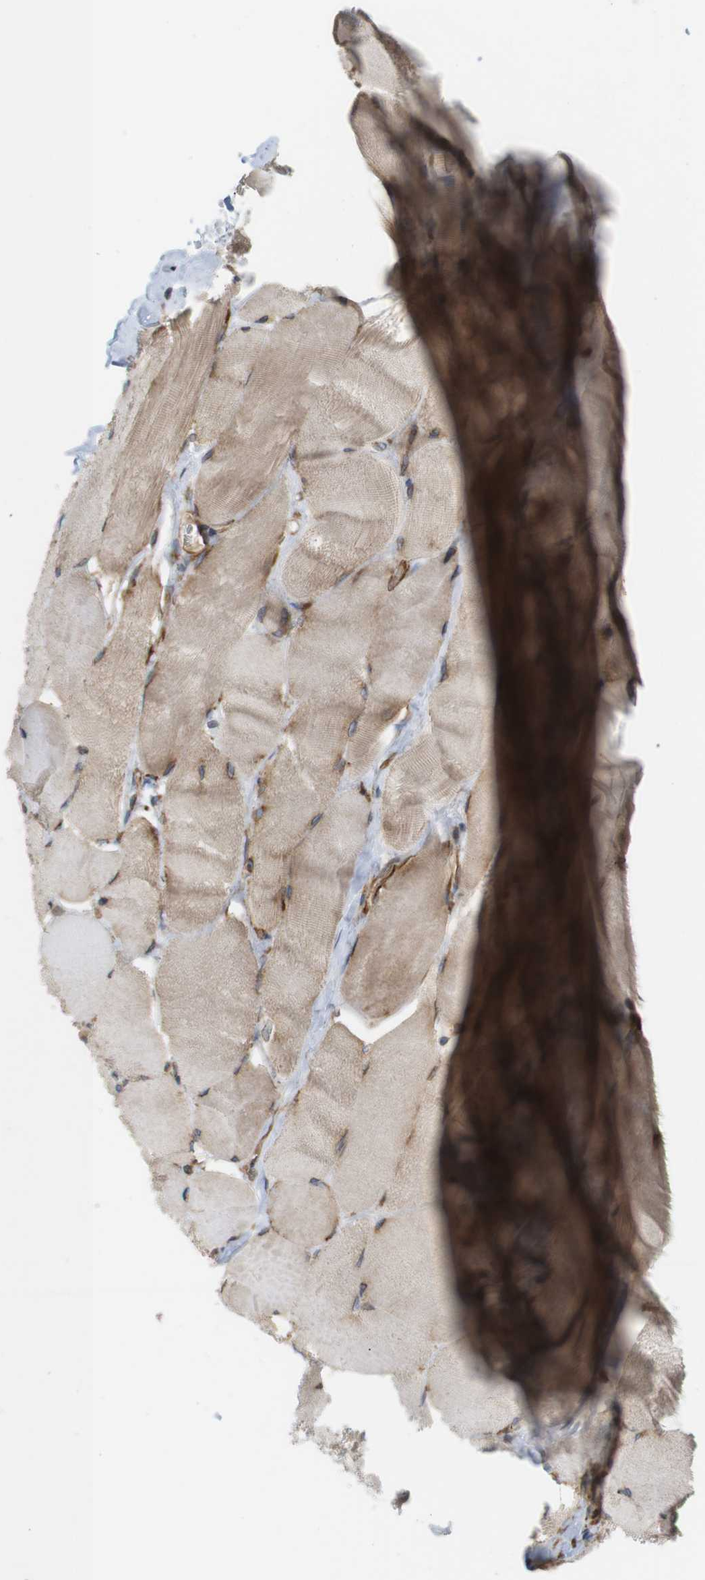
{"staining": {"intensity": "weak", "quantity": ">75%", "location": "cytoplasmic/membranous"}, "tissue": "skeletal muscle", "cell_type": "Myocytes", "image_type": "normal", "snomed": [{"axis": "morphology", "description": "Normal tissue, NOS"}, {"axis": "morphology", "description": "Squamous cell carcinoma, NOS"}, {"axis": "topography", "description": "Skeletal muscle"}], "caption": "High-power microscopy captured an immunohistochemistry histopathology image of unremarkable skeletal muscle, revealing weak cytoplasmic/membranous expression in approximately >75% of myocytes. The protein of interest is stained brown, and the nuclei are stained in blue (DAB IHC with brightfield microscopy, high magnification).", "gene": "PCNX2", "patient": {"sex": "male", "age": 51}}